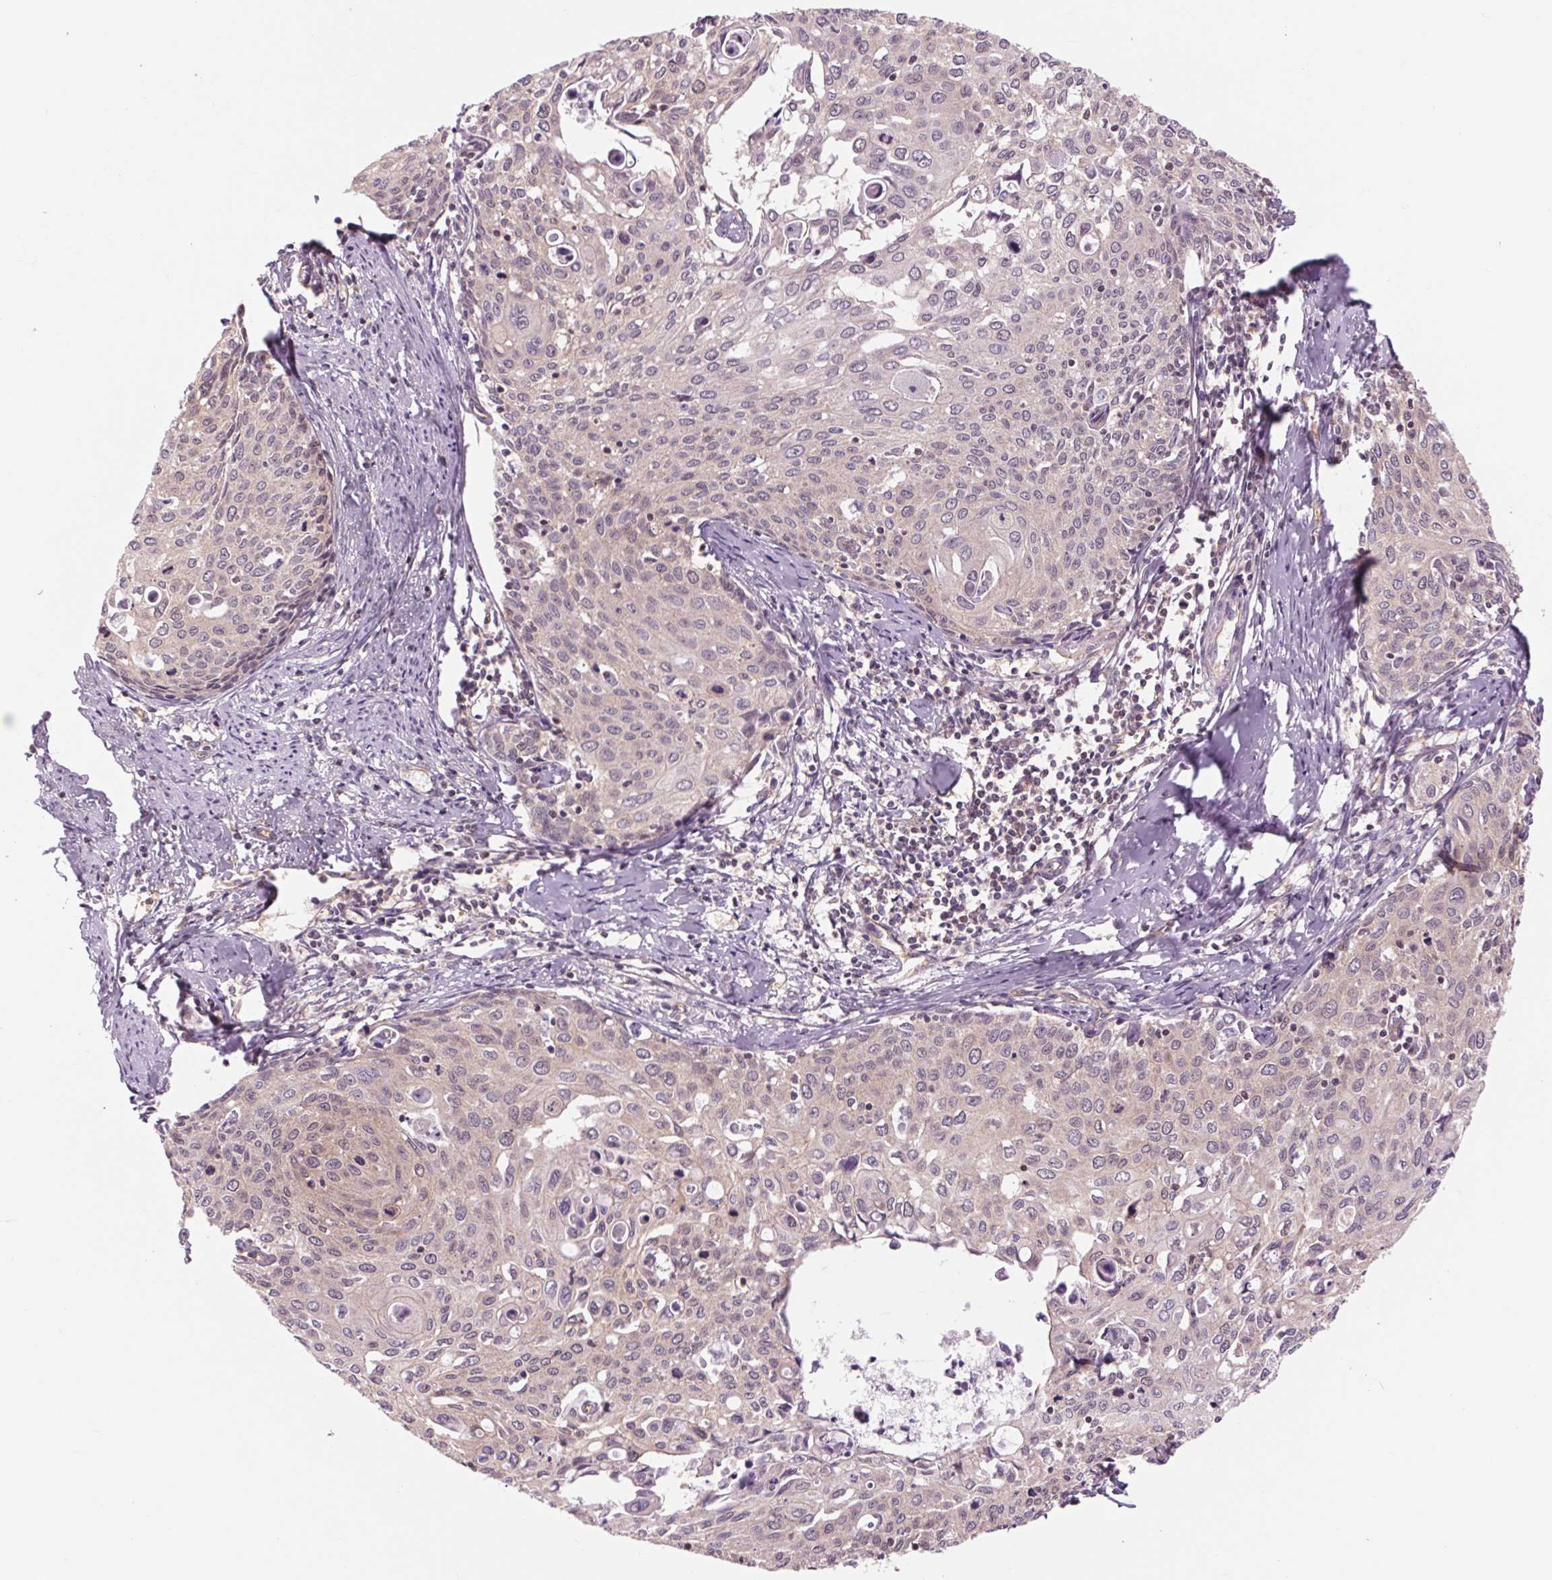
{"staining": {"intensity": "negative", "quantity": "none", "location": "none"}, "tissue": "cervical cancer", "cell_type": "Tumor cells", "image_type": "cancer", "snomed": [{"axis": "morphology", "description": "Squamous cell carcinoma, NOS"}, {"axis": "topography", "description": "Cervix"}], "caption": "This is an IHC histopathology image of squamous cell carcinoma (cervical). There is no staining in tumor cells.", "gene": "SH3RF2", "patient": {"sex": "female", "age": 62}}